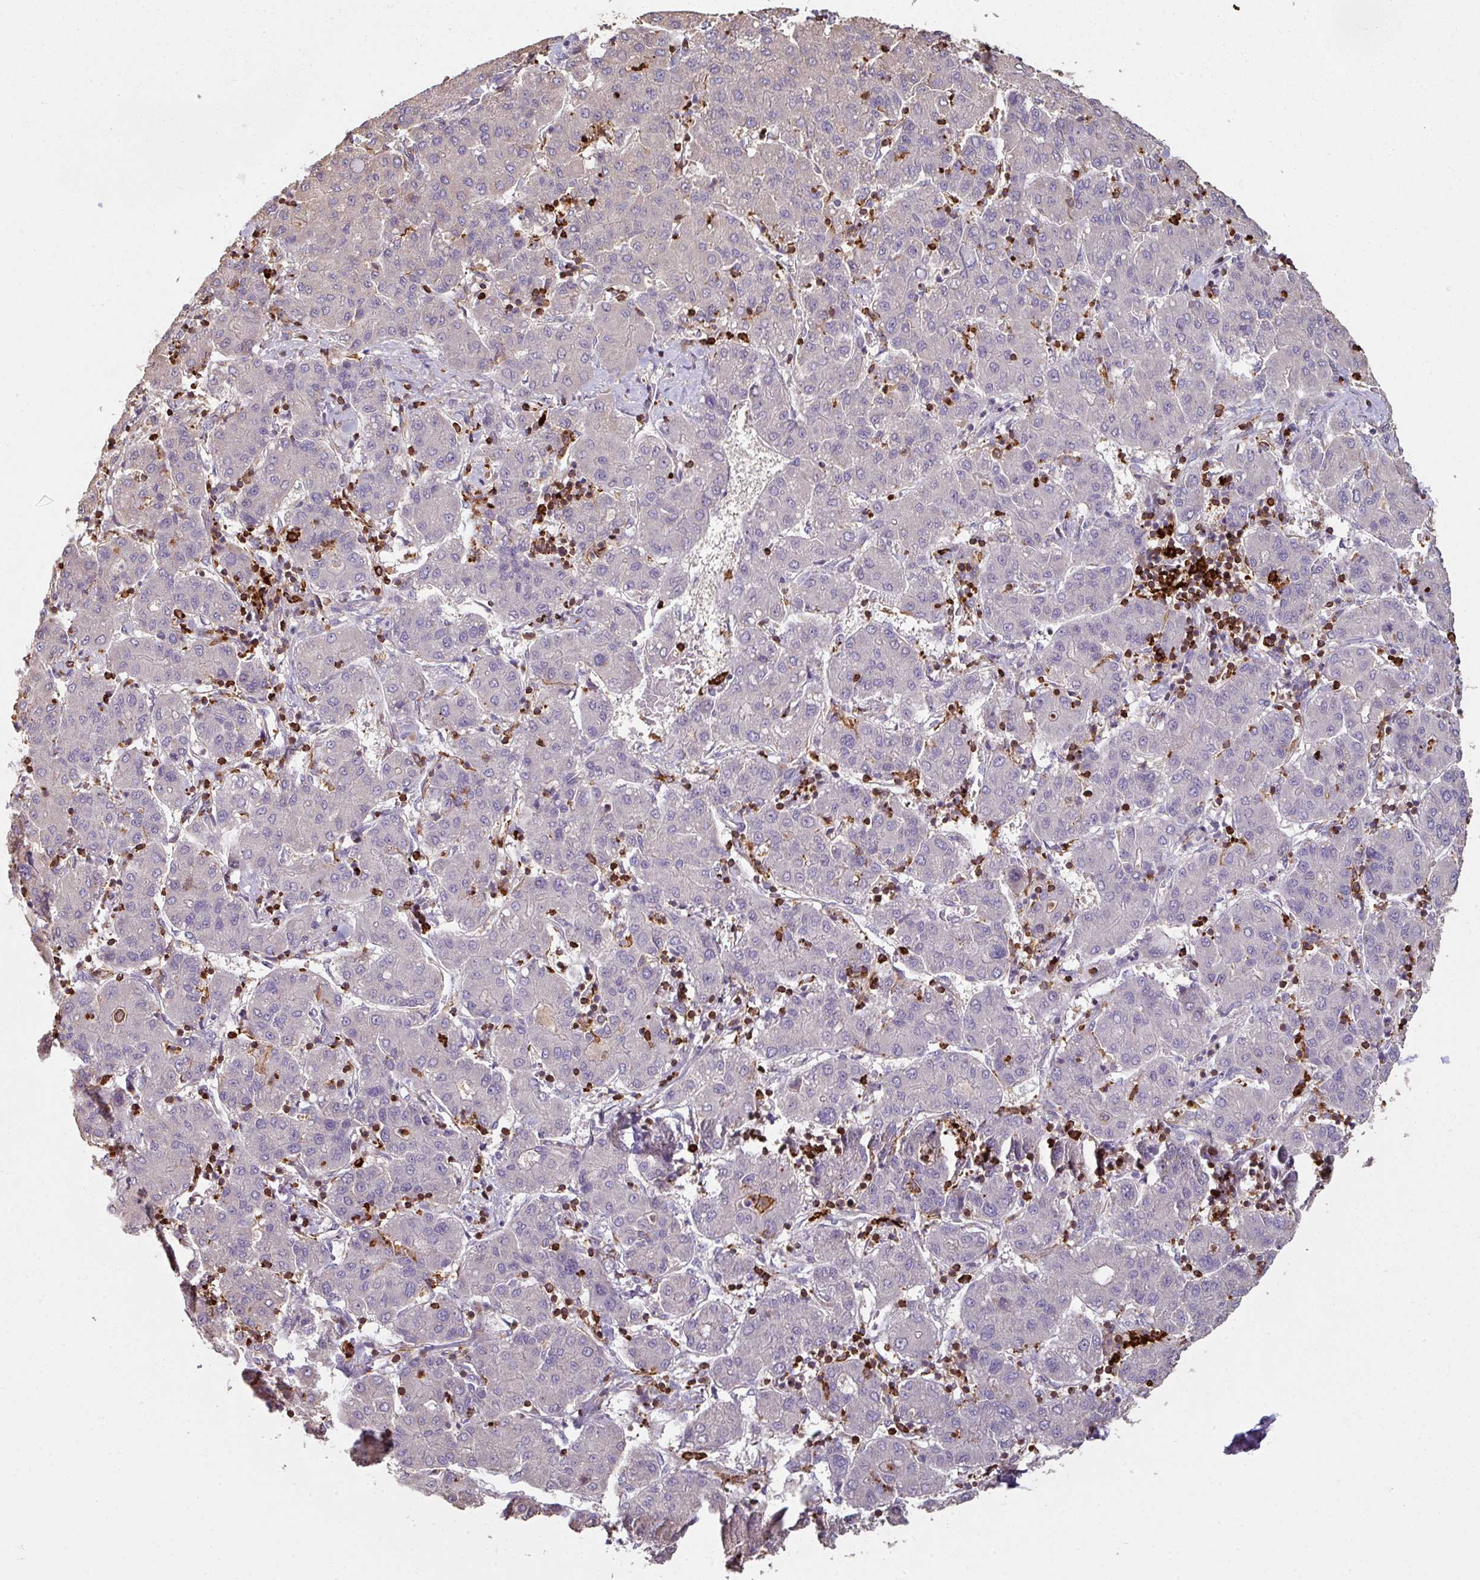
{"staining": {"intensity": "negative", "quantity": "none", "location": "none"}, "tissue": "liver cancer", "cell_type": "Tumor cells", "image_type": "cancer", "snomed": [{"axis": "morphology", "description": "Carcinoma, Hepatocellular, NOS"}, {"axis": "topography", "description": "Liver"}], "caption": "IHC photomicrograph of neoplastic tissue: human liver cancer (hepatocellular carcinoma) stained with DAB exhibits no significant protein expression in tumor cells.", "gene": "OLFML2B", "patient": {"sex": "male", "age": 65}}